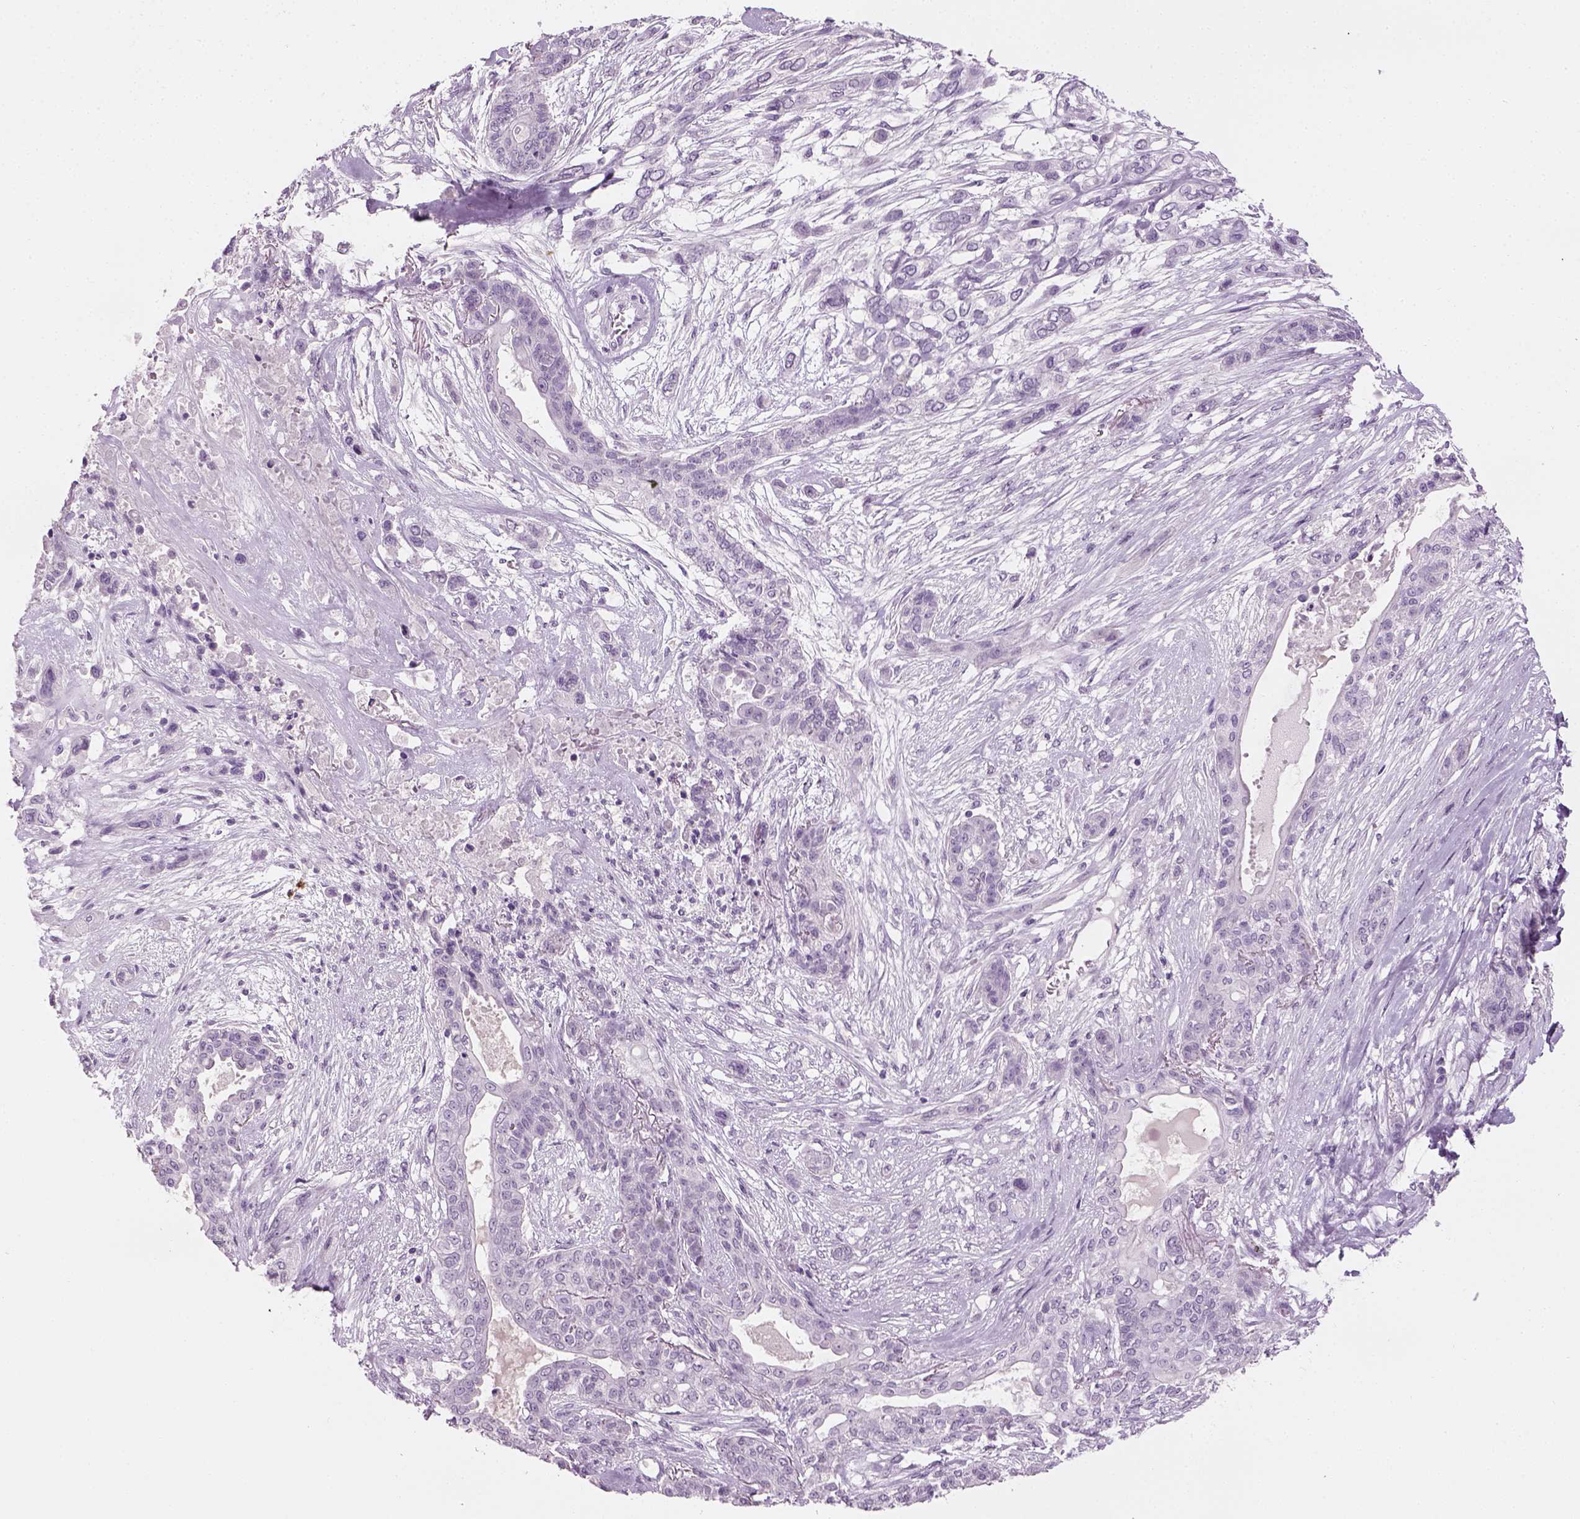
{"staining": {"intensity": "negative", "quantity": "none", "location": "none"}, "tissue": "lung cancer", "cell_type": "Tumor cells", "image_type": "cancer", "snomed": [{"axis": "morphology", "description": "Squamous cell carcinoma, NOS"}, {"axis": "topography", "description": "Lung"}], "caption": "This histopathology image is of lung cancer (squamous cell carcinoma) stained with immunohistochemistry (IHC) to label a protein in brown with the nuclei are counter-stained blue. There is no staining in tumor cells. Brightfield microscopy of immunohistochemistry stained with DAB (brown) and hematoxylin (blue), captured at high magnification.", "gene": "TH", "patient": {"sex": "female", "age": 70}}